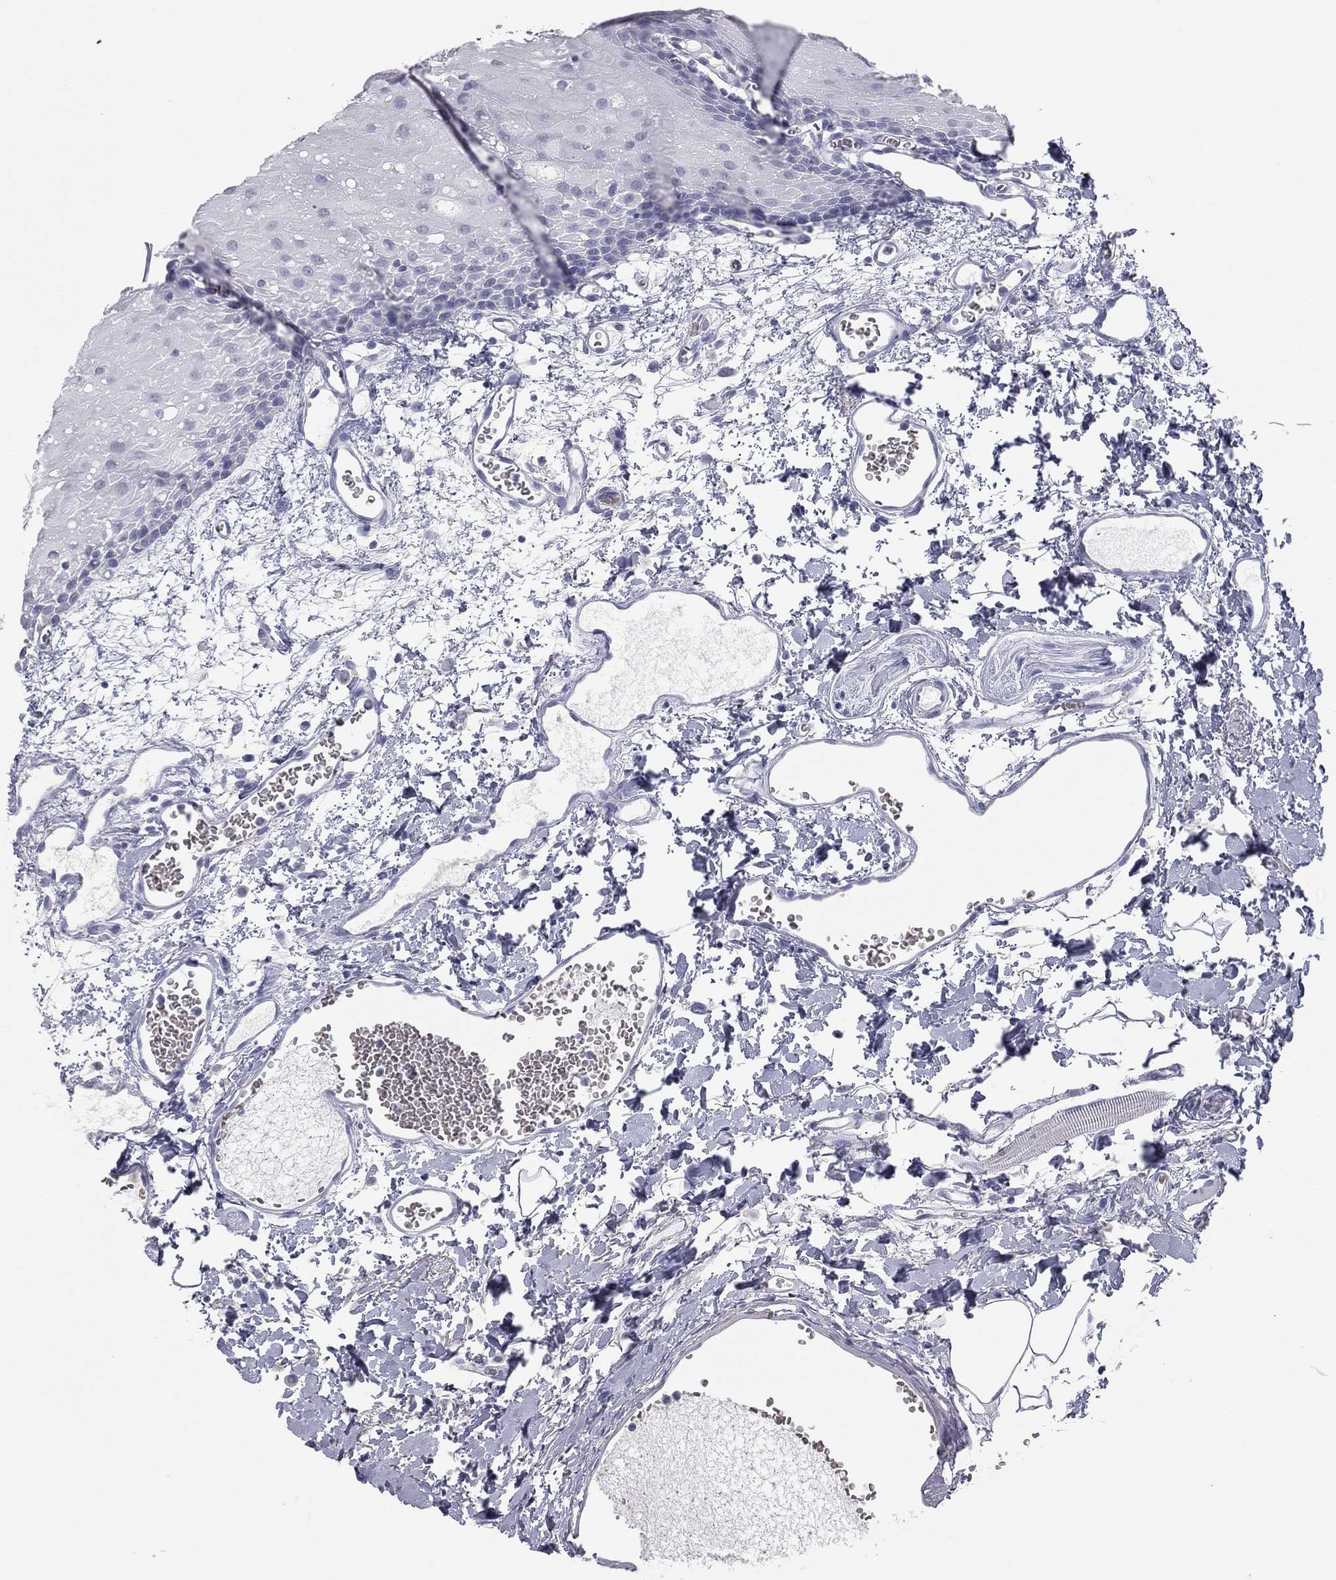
{"staining": {"intensity": "negative", "quantity": "none", "location": "none"}, "tissue": "oral mucosa", "cell_type": "Squamous epithelial cells", "image_type": "normal", "snomed": [{"axis": "morphology", "description": "Normal tissue, NOS"}, {"axis": "morphology", "description": "Squamous cell carcinoma, NOS"}, {"axis": "topography", "description": "Oral tissue"}, {"axis": "topography", "description": "Head-Neck"}], "caption": "A high-resolution image shows immunohistochemistry staining of normal oral mucosa, which displays no significant positivity in squamous epithelial cells.", "gene": "ESX1", "patient": {"sex": "female", "age": 70}}